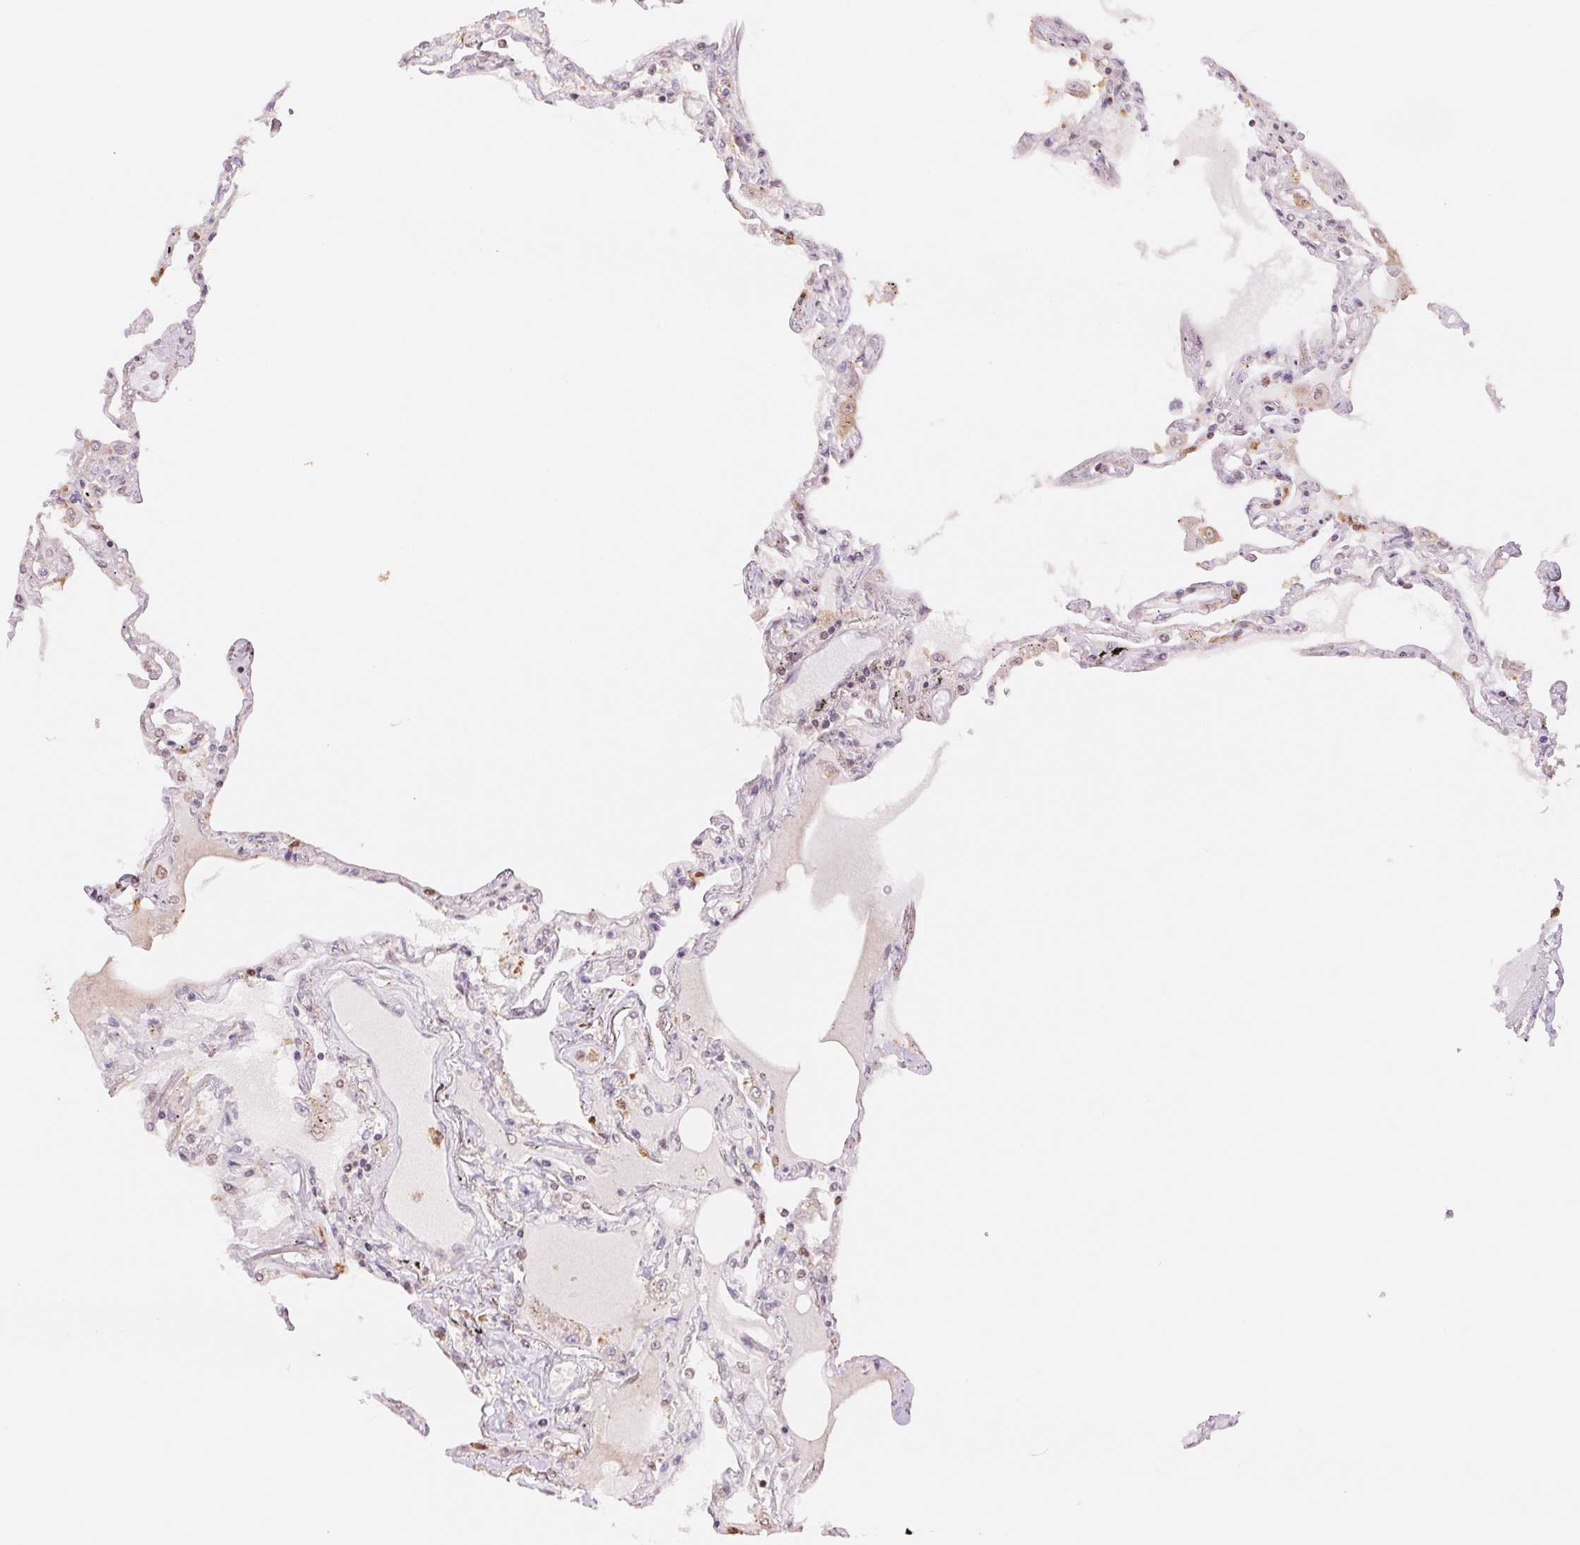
{"staining": {"intensity": "weak", "quantity": "25%-75%", "location": "cytoplasmic/membranous,nuclear"}, "tissue": "lung", "cell_type": "Alveolar cells", "image_type": "normal", "snomed": [{"axis": "morphology", "description": "Normal tissue, NOS"}, {"axis": "morphology", "description": "Adenocarcinoma, NOS"}, {"axis": "topography", "description": "Cartilage tissue"}, {"axis": "topography", "description": "Lung"}], "caption": "Immunohistochemistry (IHC) of benign lung reveals low levels of weak cytoplasmic/membranous,nuclear positivity in about 25%-75% of alveolar cells. (DAB IHC with brightfield microscopy, high magnification).", "gene": "CDC123", "patient": {"sex": "female", "age": 67}}